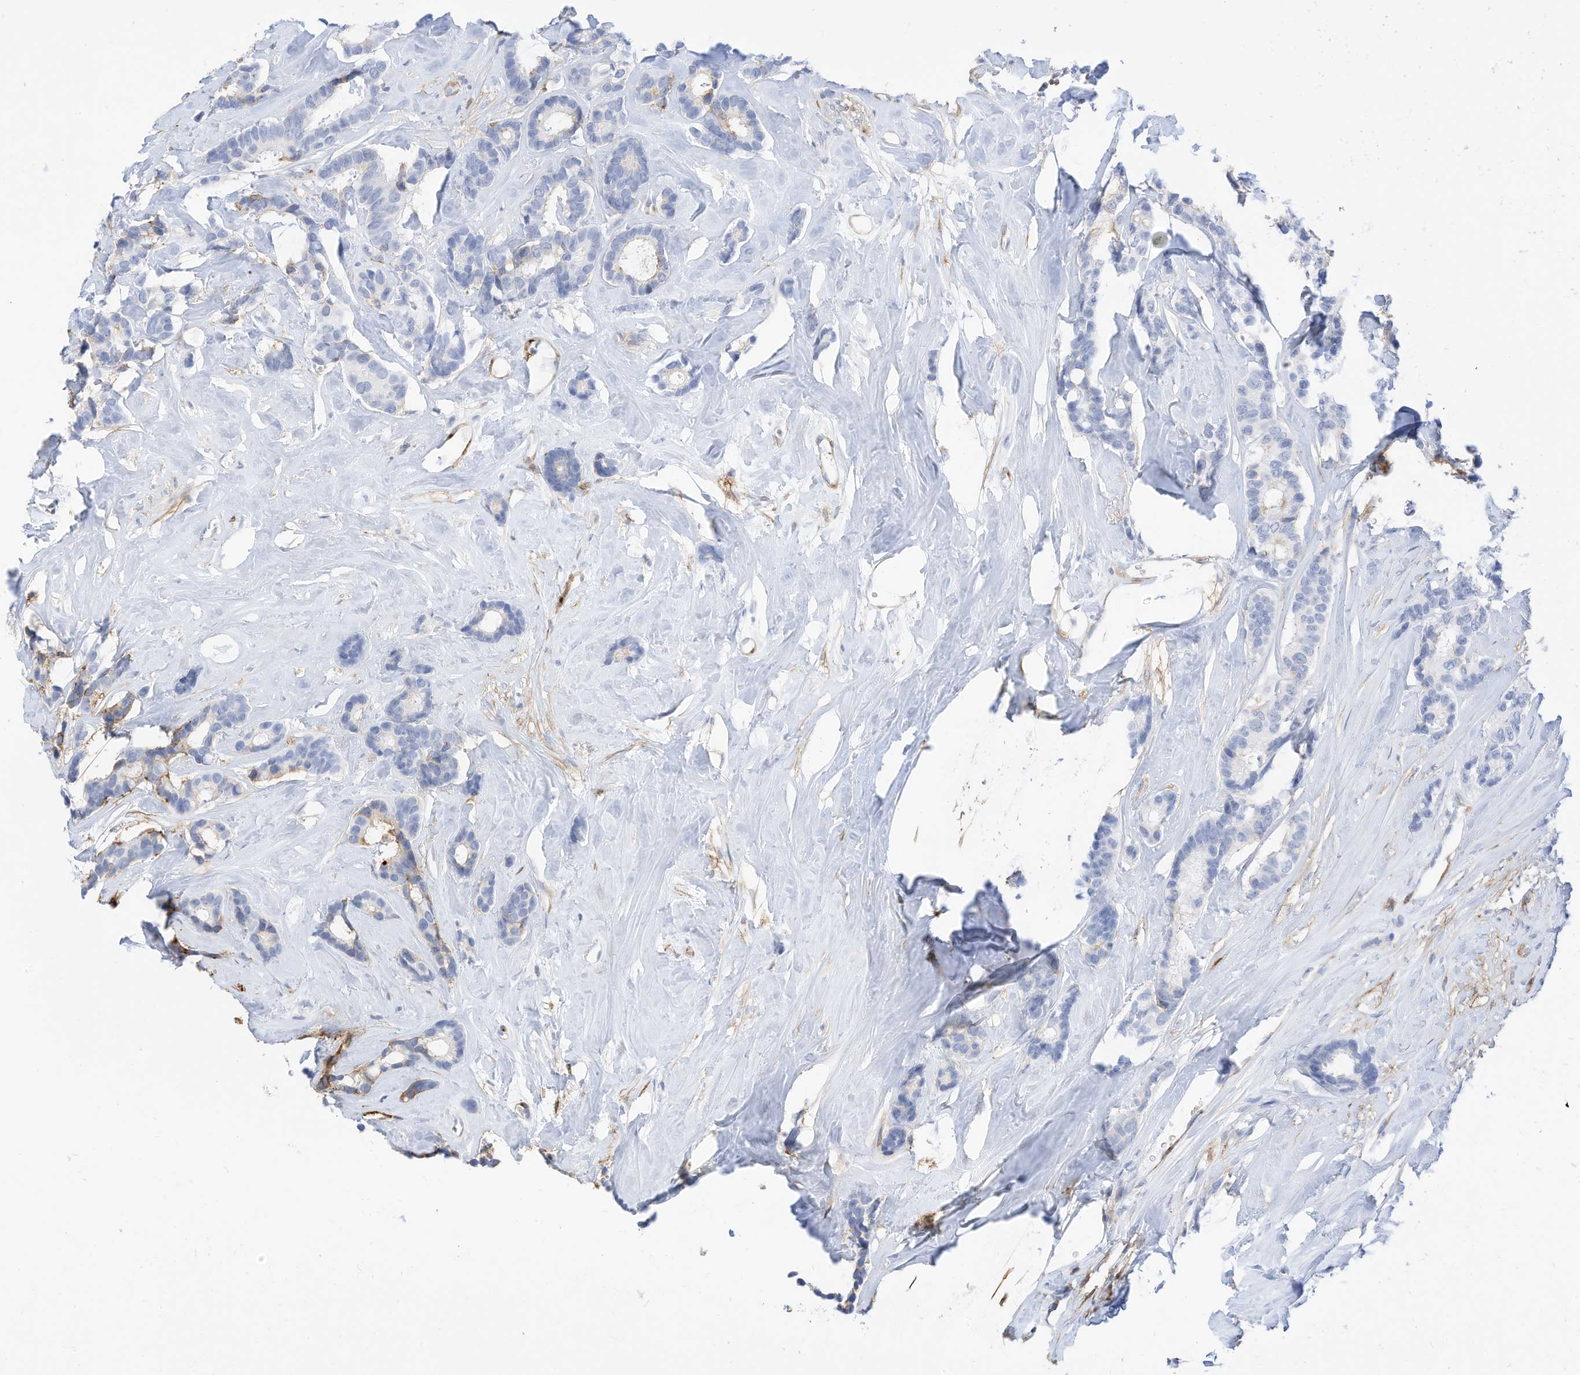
{"staining": {"intensity": "negative", "quantity": "none", "location": "none"}, "tissue": "breast cancer", "cell_type": "Tumor cells", "image_type": "cancer", "snomed": [{"axis": "morphology", "description": "Duct carcinoma"}, {"axis": "topography", "description": "Breast"}], "caption": "There is no significant positivity in tumor cells of intraductal carcinoma (breast).", "gene": "TXNDC9", "patient": {"sex": "female", "age": 40}}